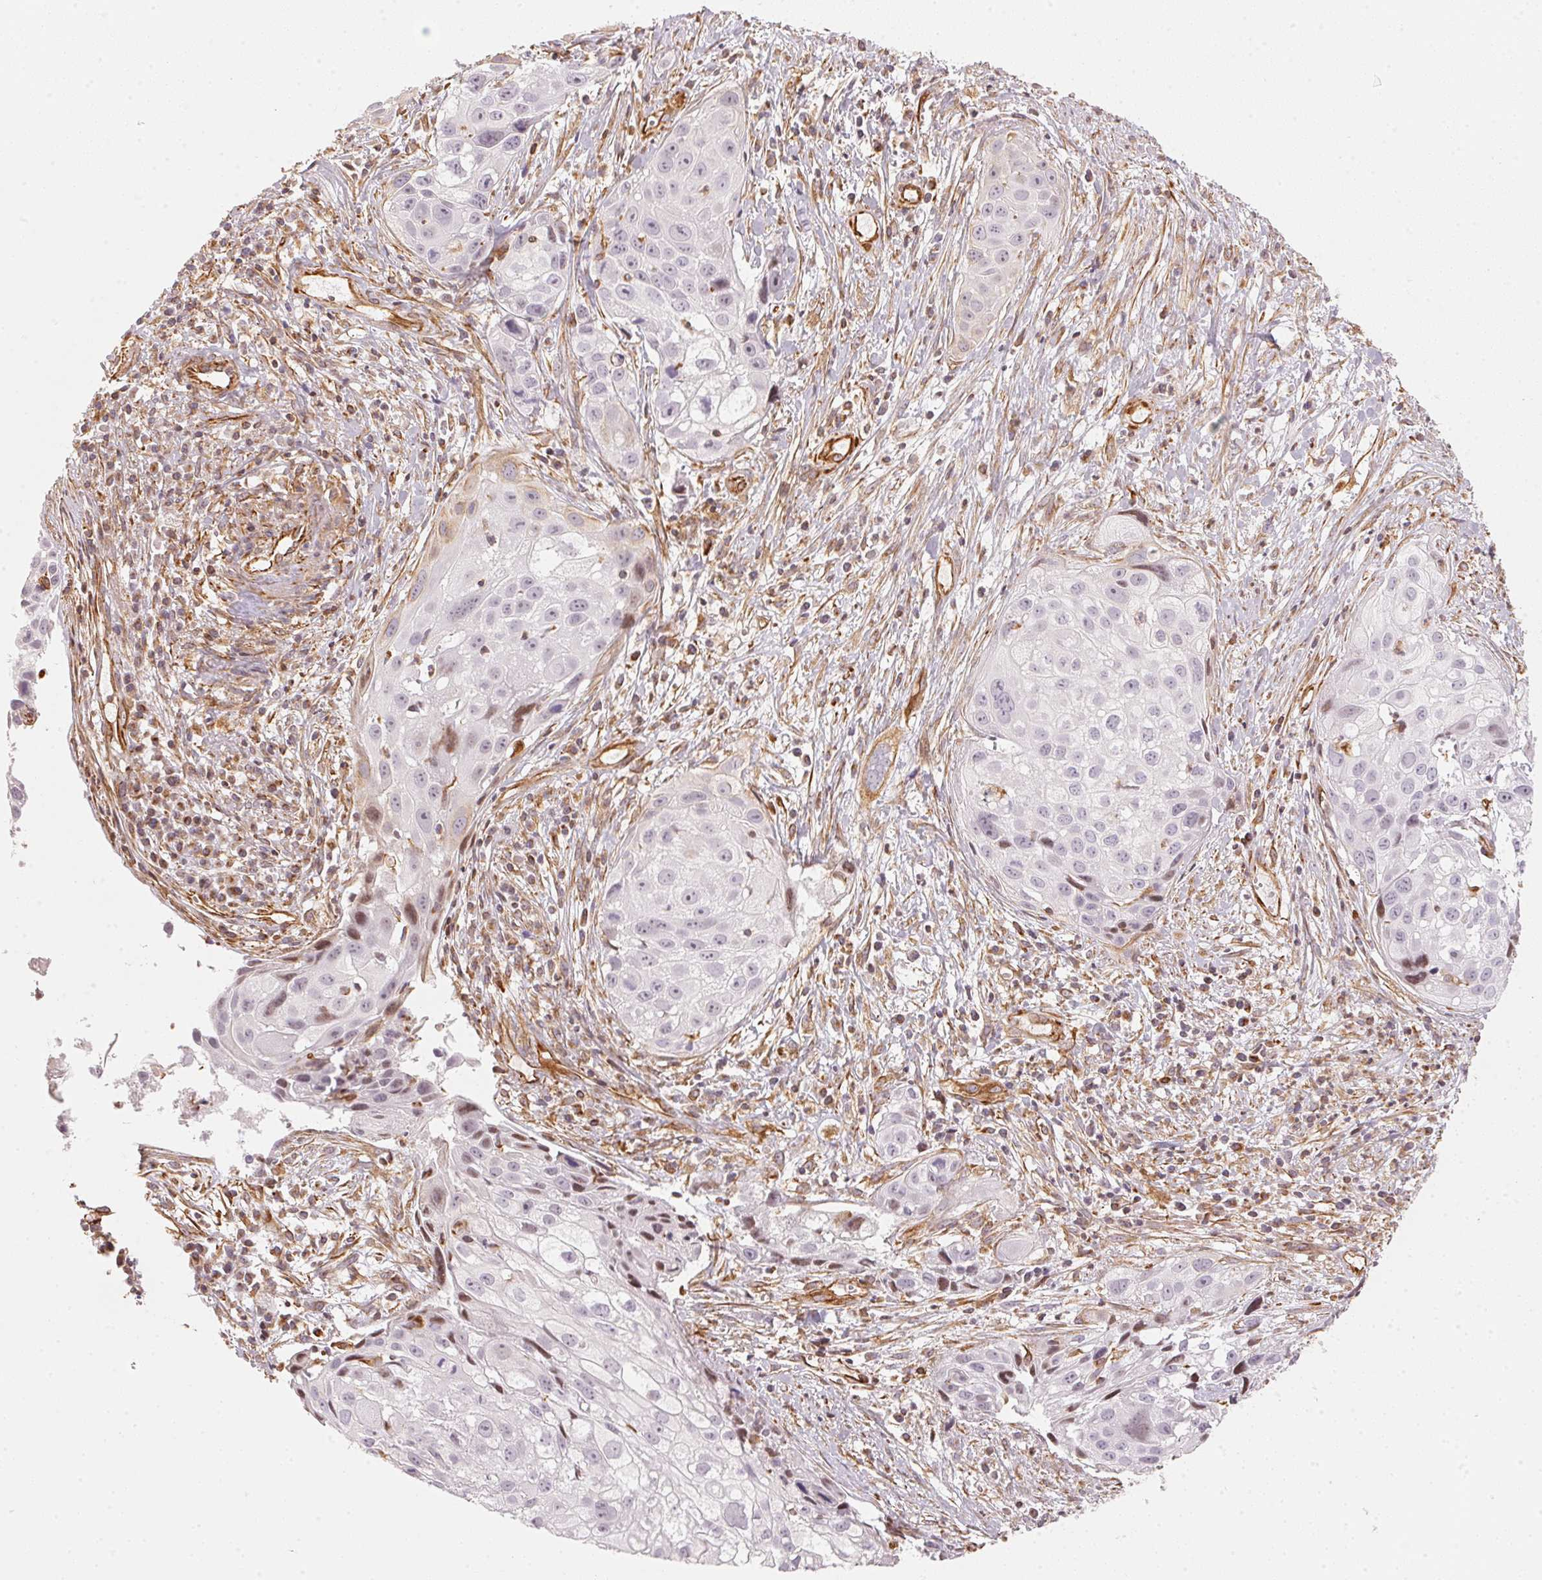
{"staining": {"intensity": "weak", "quantity": "<25%", "location": "nuclear"}, "tissue": "cervical cancer", "cell_type": "Tumor cells", "image_type": "cancer", "snomed": [{"axis": "morphology", "description": "Squamous cell carcinoma, NOS"}, {"axis": "topography", "description": "Cervix"}], "caption": "Protein analysis of cervical cancer displays no significant staining in tumor cells.", "gene": "FOXR2", "patient": {"sex": "female", "age": 53}}